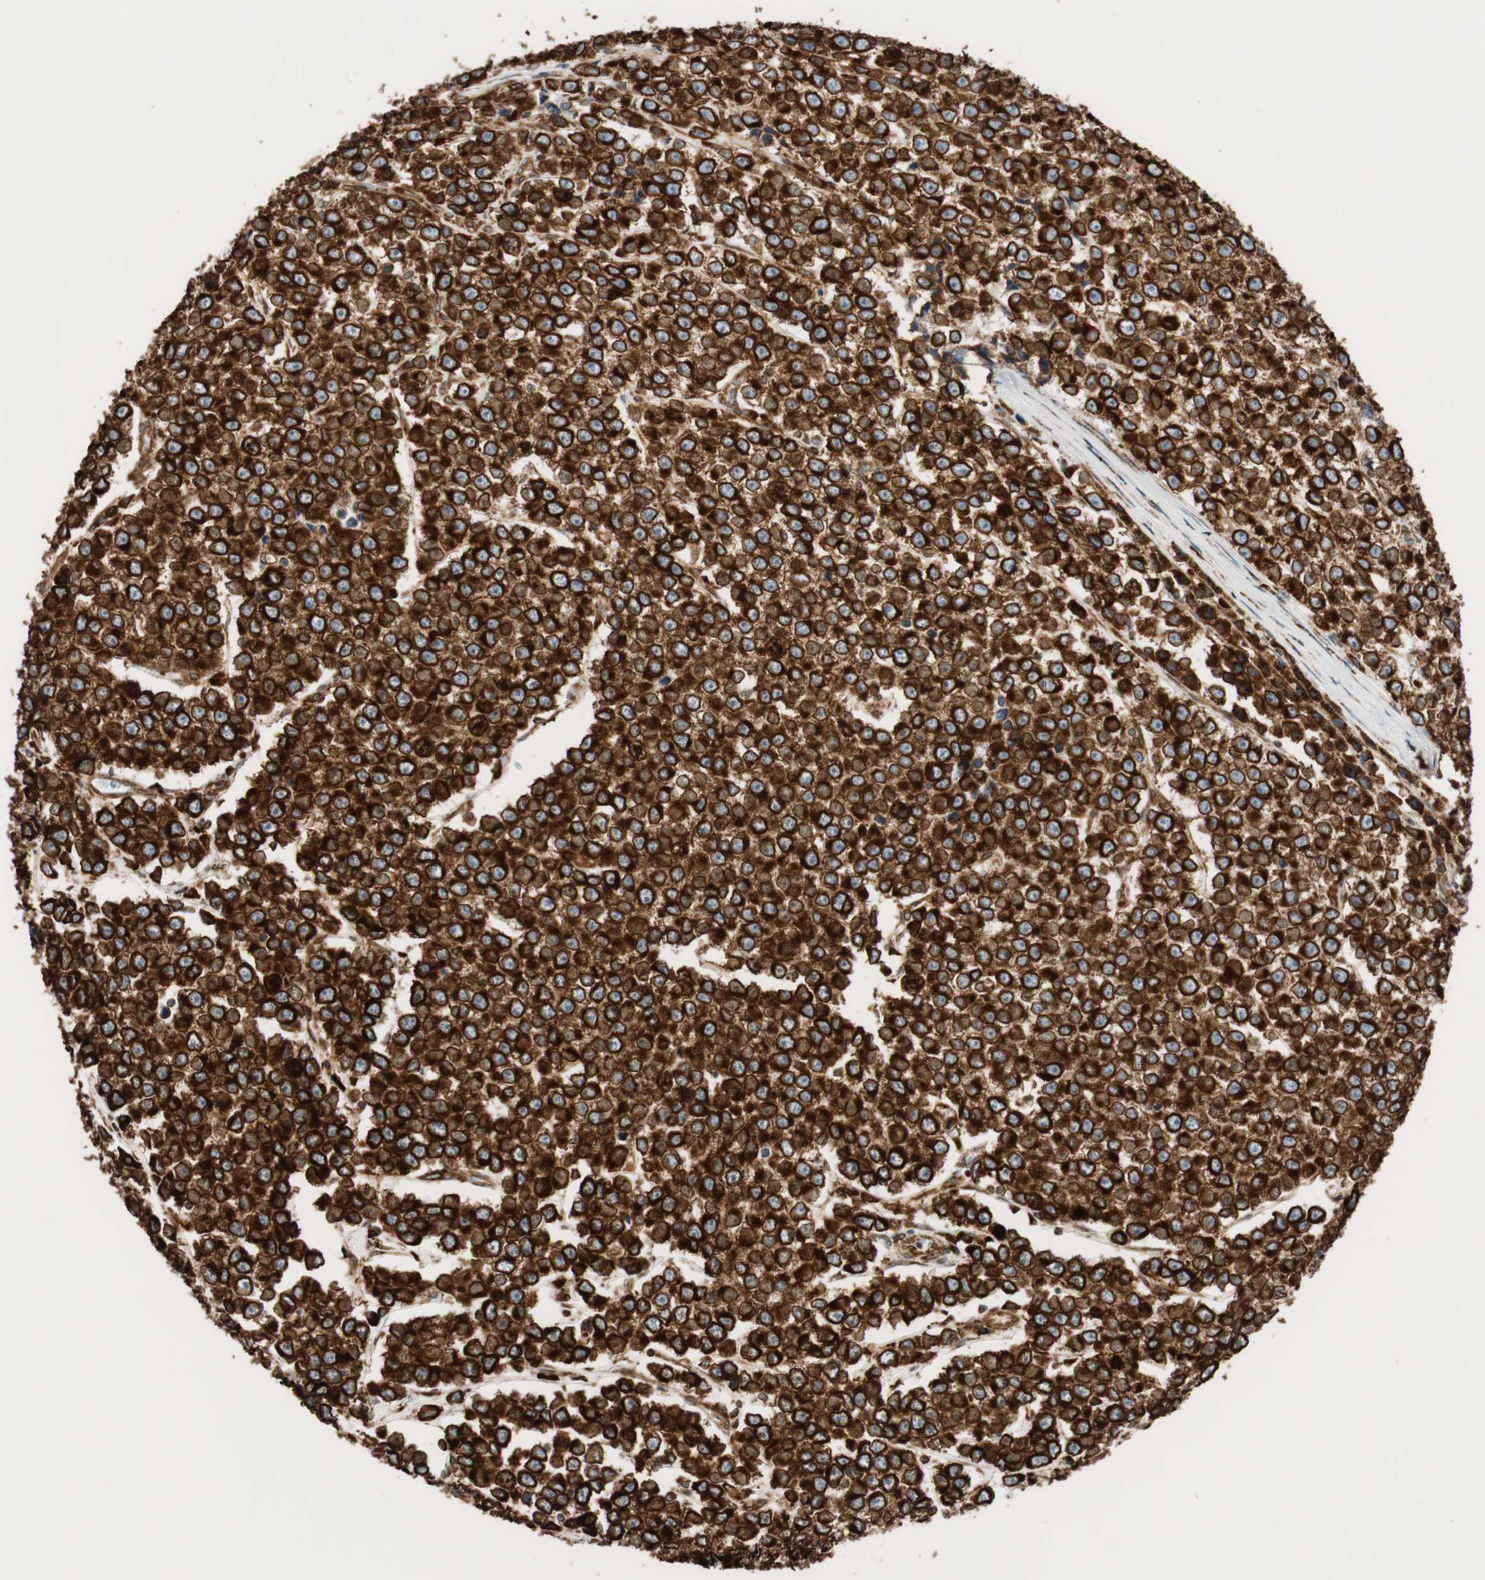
{"staining": {"intensity": "strong", "quantity": ">75%", "location": "cytoplasmic/membranous"}, "tissue": "testis cancer", "cell_type": "Tumor cells", "image_type": "cancer", "snomed": [{"axis": "morphology", "description": "Seminoma, NOS"}, {"axis": "morphology", "description": "Carcinoma, Embryonal, NOS"}, {"axis": "topography", "description": "Testis"}], "caption": "Embryonal carcinoma (testis) stained with a brown dye demonstrates strong cytoplasmic/membranous positive positivity in approximately >75% of tumor cells.", "gene": "PRKCSH", "patient": {"sex": "male", "age": 52}}